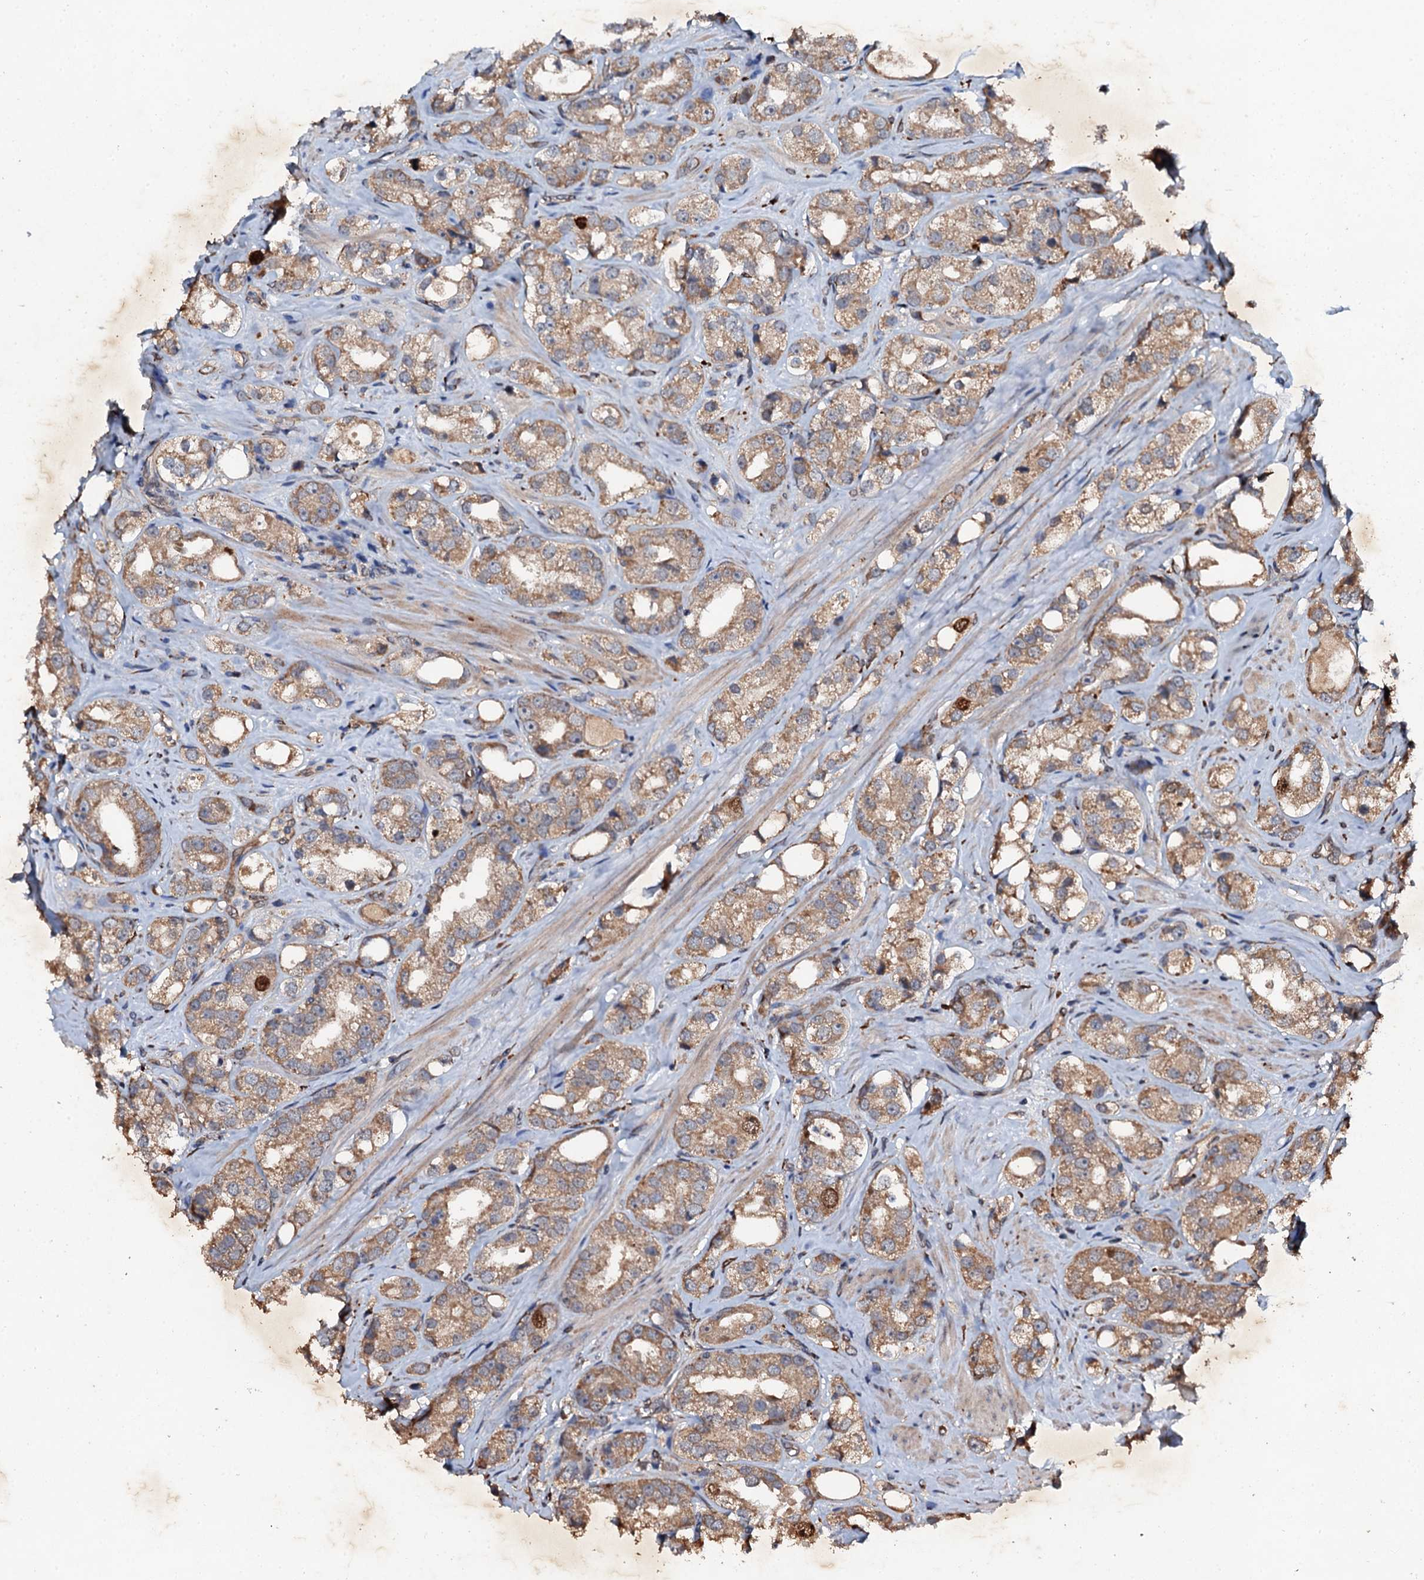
{"staining": {"intensity": "moderate", "quantity": ">75%", "location": "cytoplasmic/membranous"}, "tissue": "prostate cancer", "cell_type": "Tumor cells", "image_type": "cancer", "snomed": [{"axis": "morphology", "description": "Adenocarcinoma, NOS"}, {"axis": "topography", "description": "Prostate"}], "caption": "Prostate cancer stained with a brown dye exhibits moderate cytoplasmic/membranous positive expression in approximately >75% of tumor cells.", "gene": "ADAMTS10", "patient": {"sex": "male", "age": 79}}